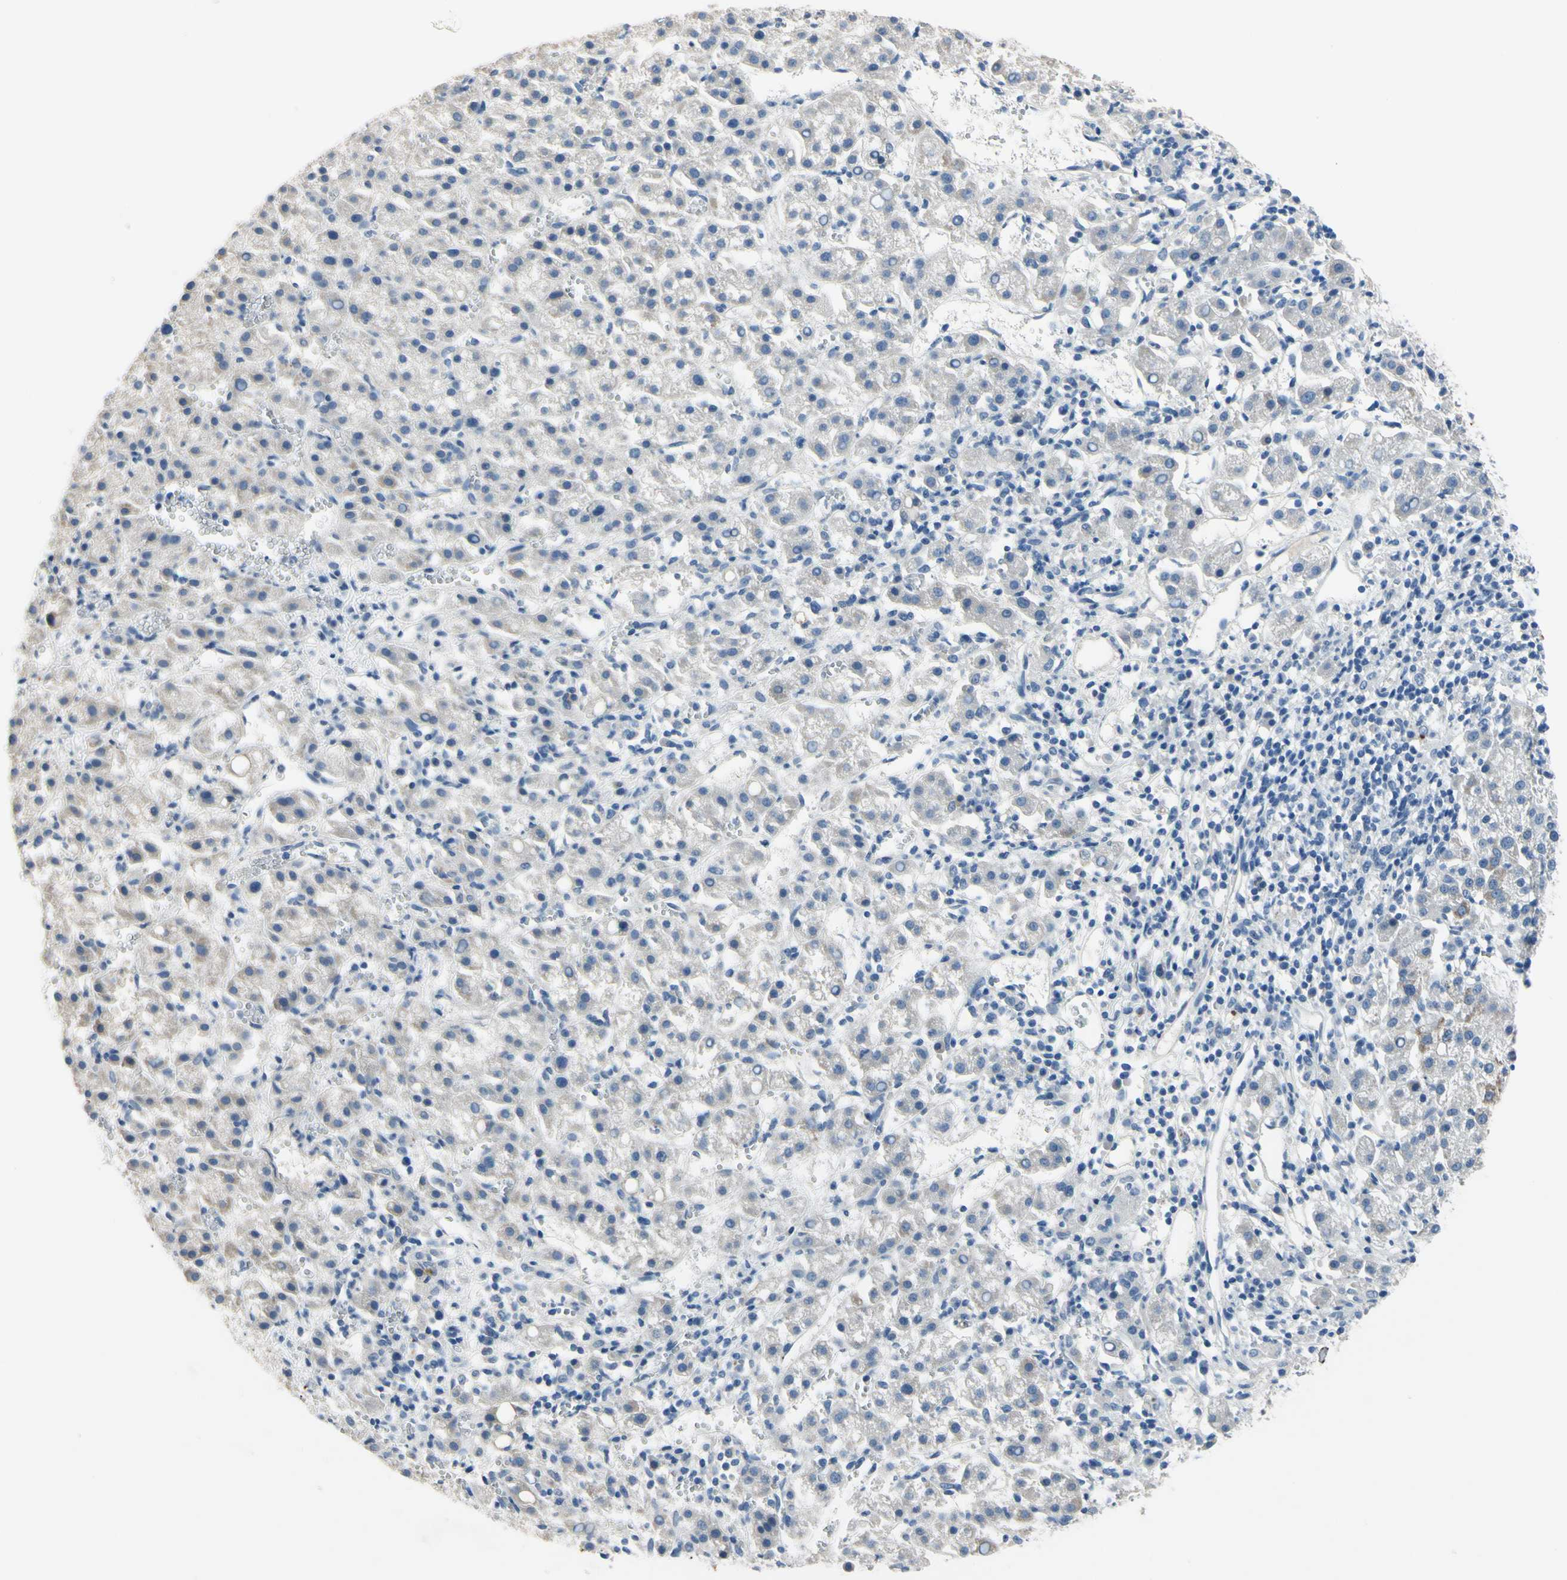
{"staining": {"intensity": "negative", "quantity": "none", "location": "none"}, "tissue": "liver cancer", "cell_type": "Tumor cells", "image_type": "cancer", "snomed": [{"axis": "morphology", "description": "Carcinoma, Hepatocellular, NOS"}, {"axis": "topography", "description": "Liver"}], "caption": "There is no significant positivity in tumor cells of hepatocellular carcinoma (liver). The staining is performed using DAB brown chromogen with nuclei counter-stained in using hematoxylin.", "gene": "CPA3", "patient": {"sex": "female", "age": 58}}